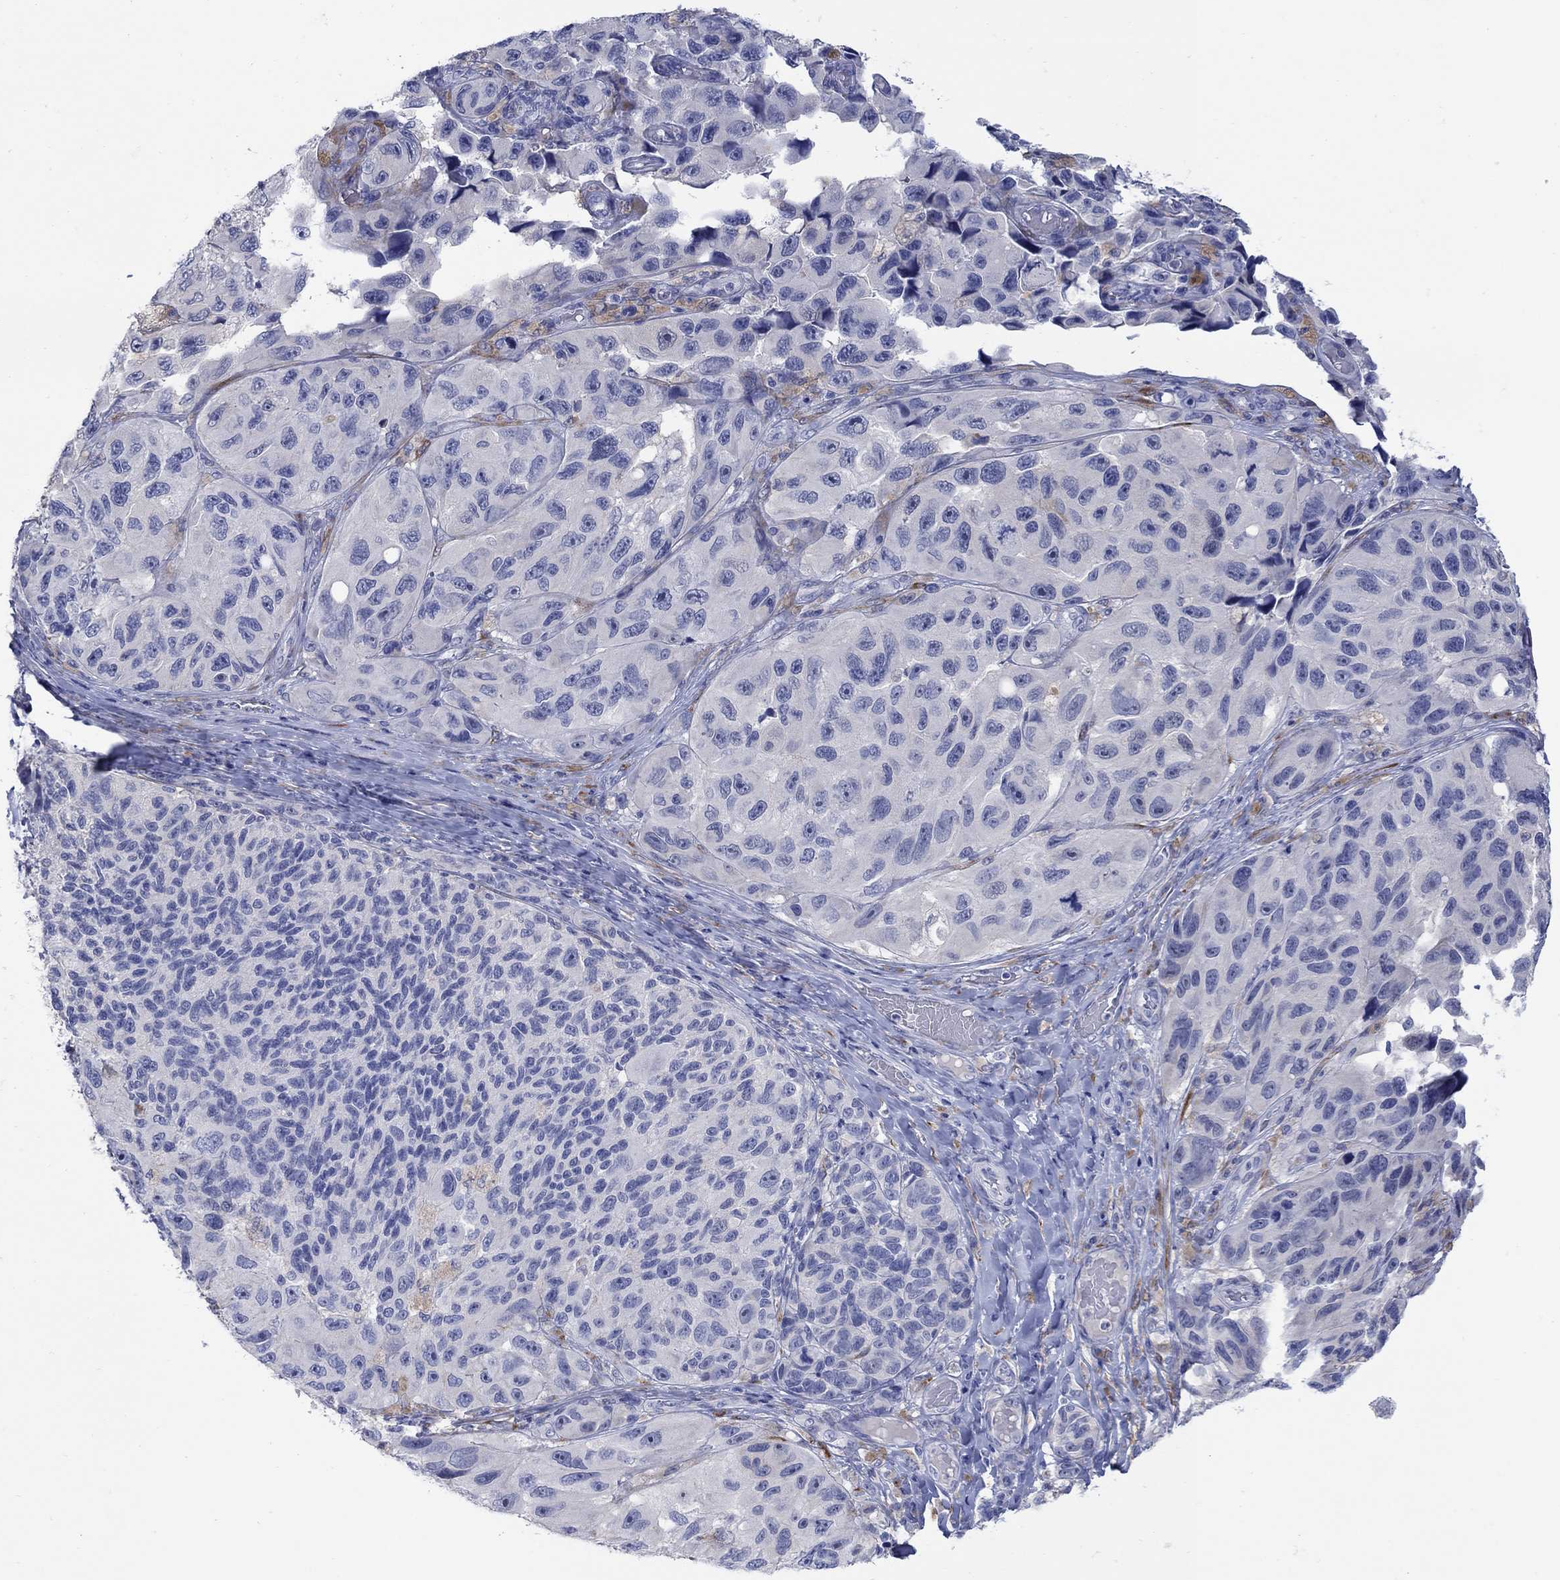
{"staining": {"intensity": "negative", "quantity": "none", "location": "none"}, "tissue": "melanoma", "cell_type": "Tumor cells", "image_type": "cancer", "snomed": [{"axis": "morphology", "description": "Malignant melanoma, NOS"}, {"axis": "topography", "description": "Skin"}], "caption": "IHC of human malignant melanoma reveals no staining in tumor cells.", "gene": "REEP2", "patient": {"sex": "female", "age": 73}}